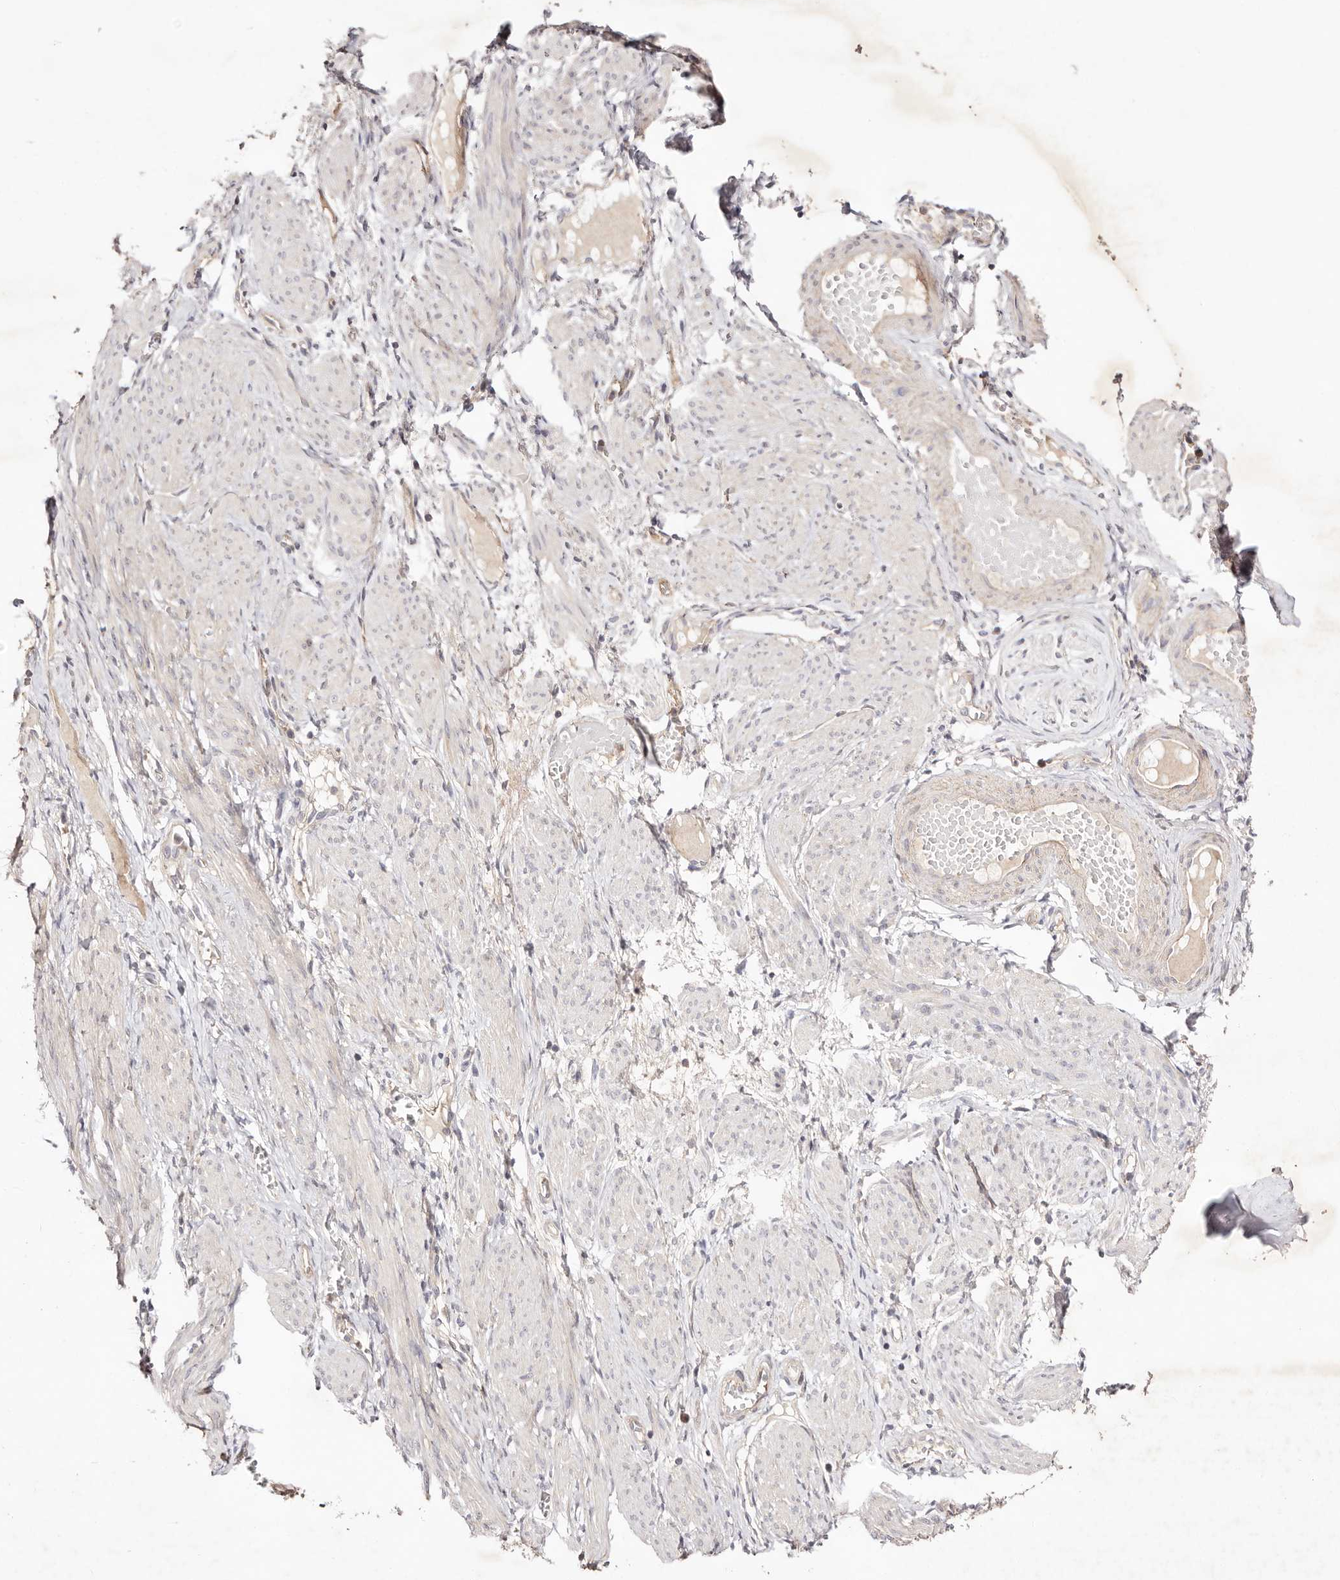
{"staining": {"intensity": "negative", "quantity": "none", "location": "none"}, "tissue": "adipose tissue", "cell_type": "Adipocytes", "image_type": "normal", "snomed": [{"axis": "morphology", "description": "Normal tissue, NOS"}, {"axis": "topography", "description": "Smooth muscle"}, {"axis": "topography", "description": "Peripheral nerve tissue"}], "caption": "Immunohistochemical staining of normal human adipose tissue displays no significant expression in adipocytes.", "gene": "SLC35B2", "patient": {"sex": "female", "age": 39}}